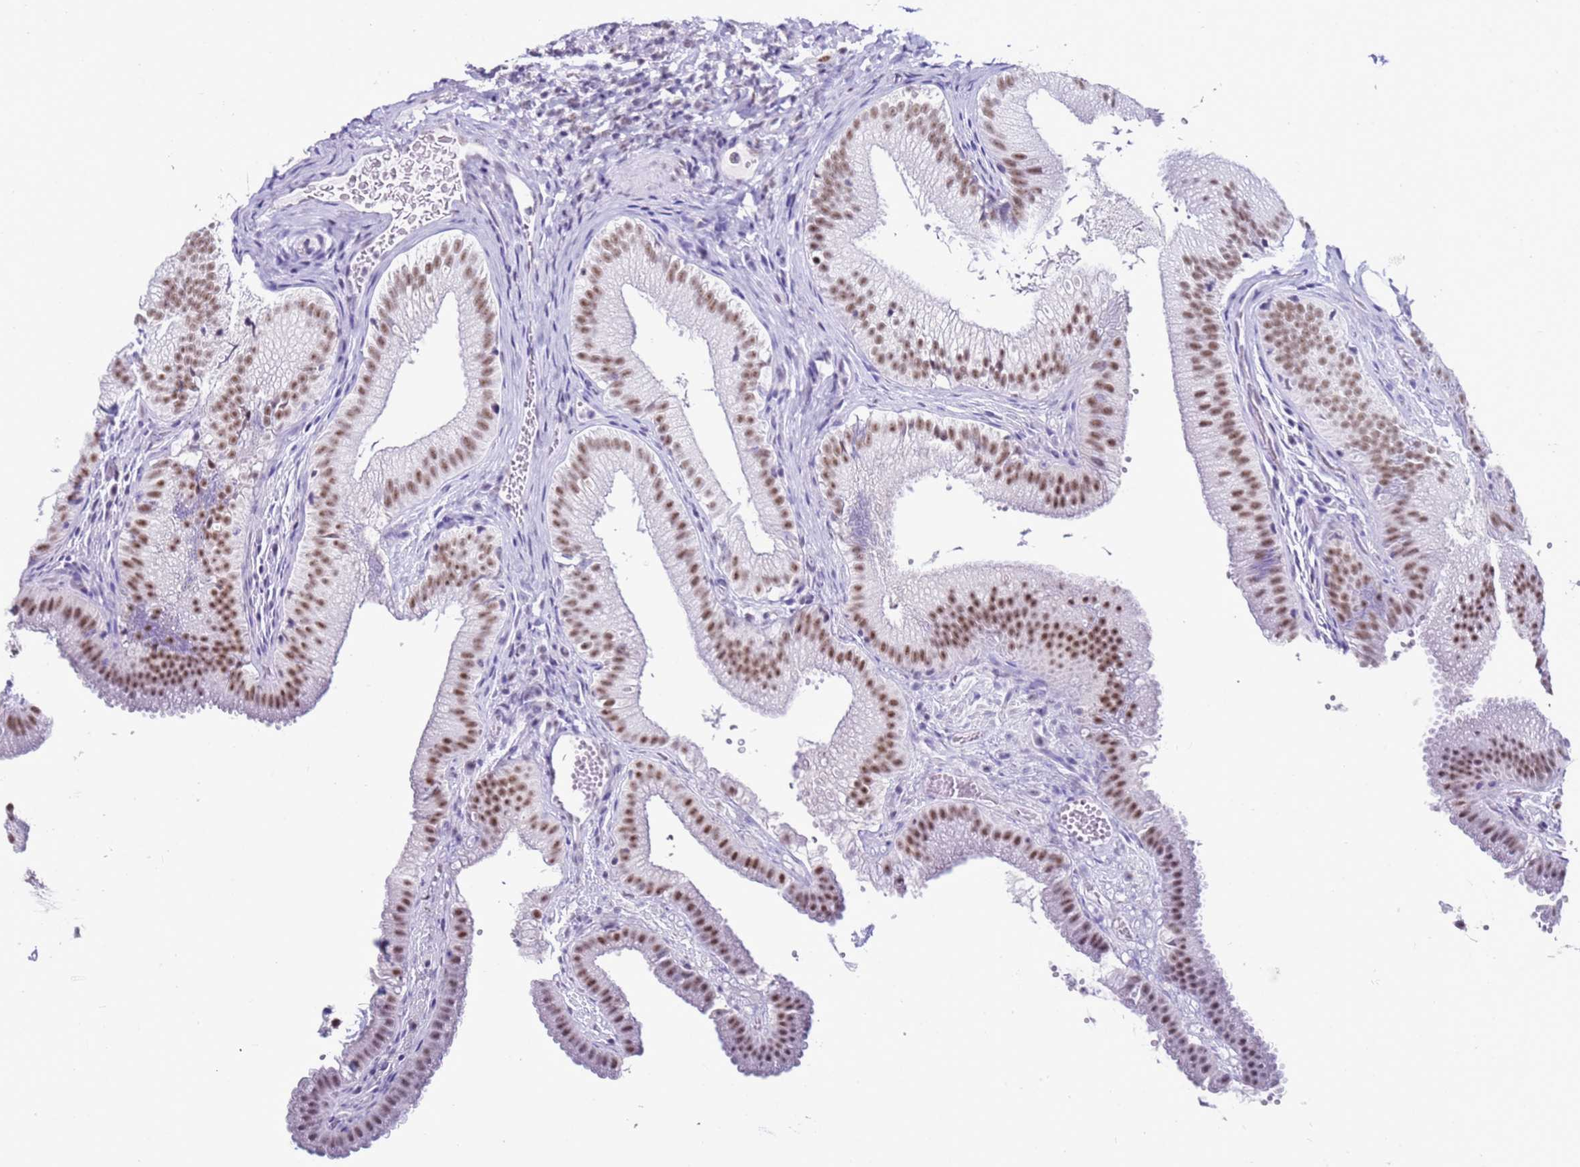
{"staining": {"intensity": "moderate", "quantity": ">75%", "location": "nuclear"}, "tissue": "gallbladder", "cell_type": "Glandular cells", "image_type": "normal", "snomed": [{"axis": "morphology", "description": "Normal tissue, NOS"}, {"axis": "topography", "description": "Gallbladder"}], "caption": "Immunohistochemistry image of unremarkable gallbladder: gallbladder stained using IHC exhibits medium levels of moderate protein expression localized specifically in the nuclear of glandular cells, appearing as a nuclear brown color.", "gene": "DHX15", "patient": {"sex": "female", "age": 30}}